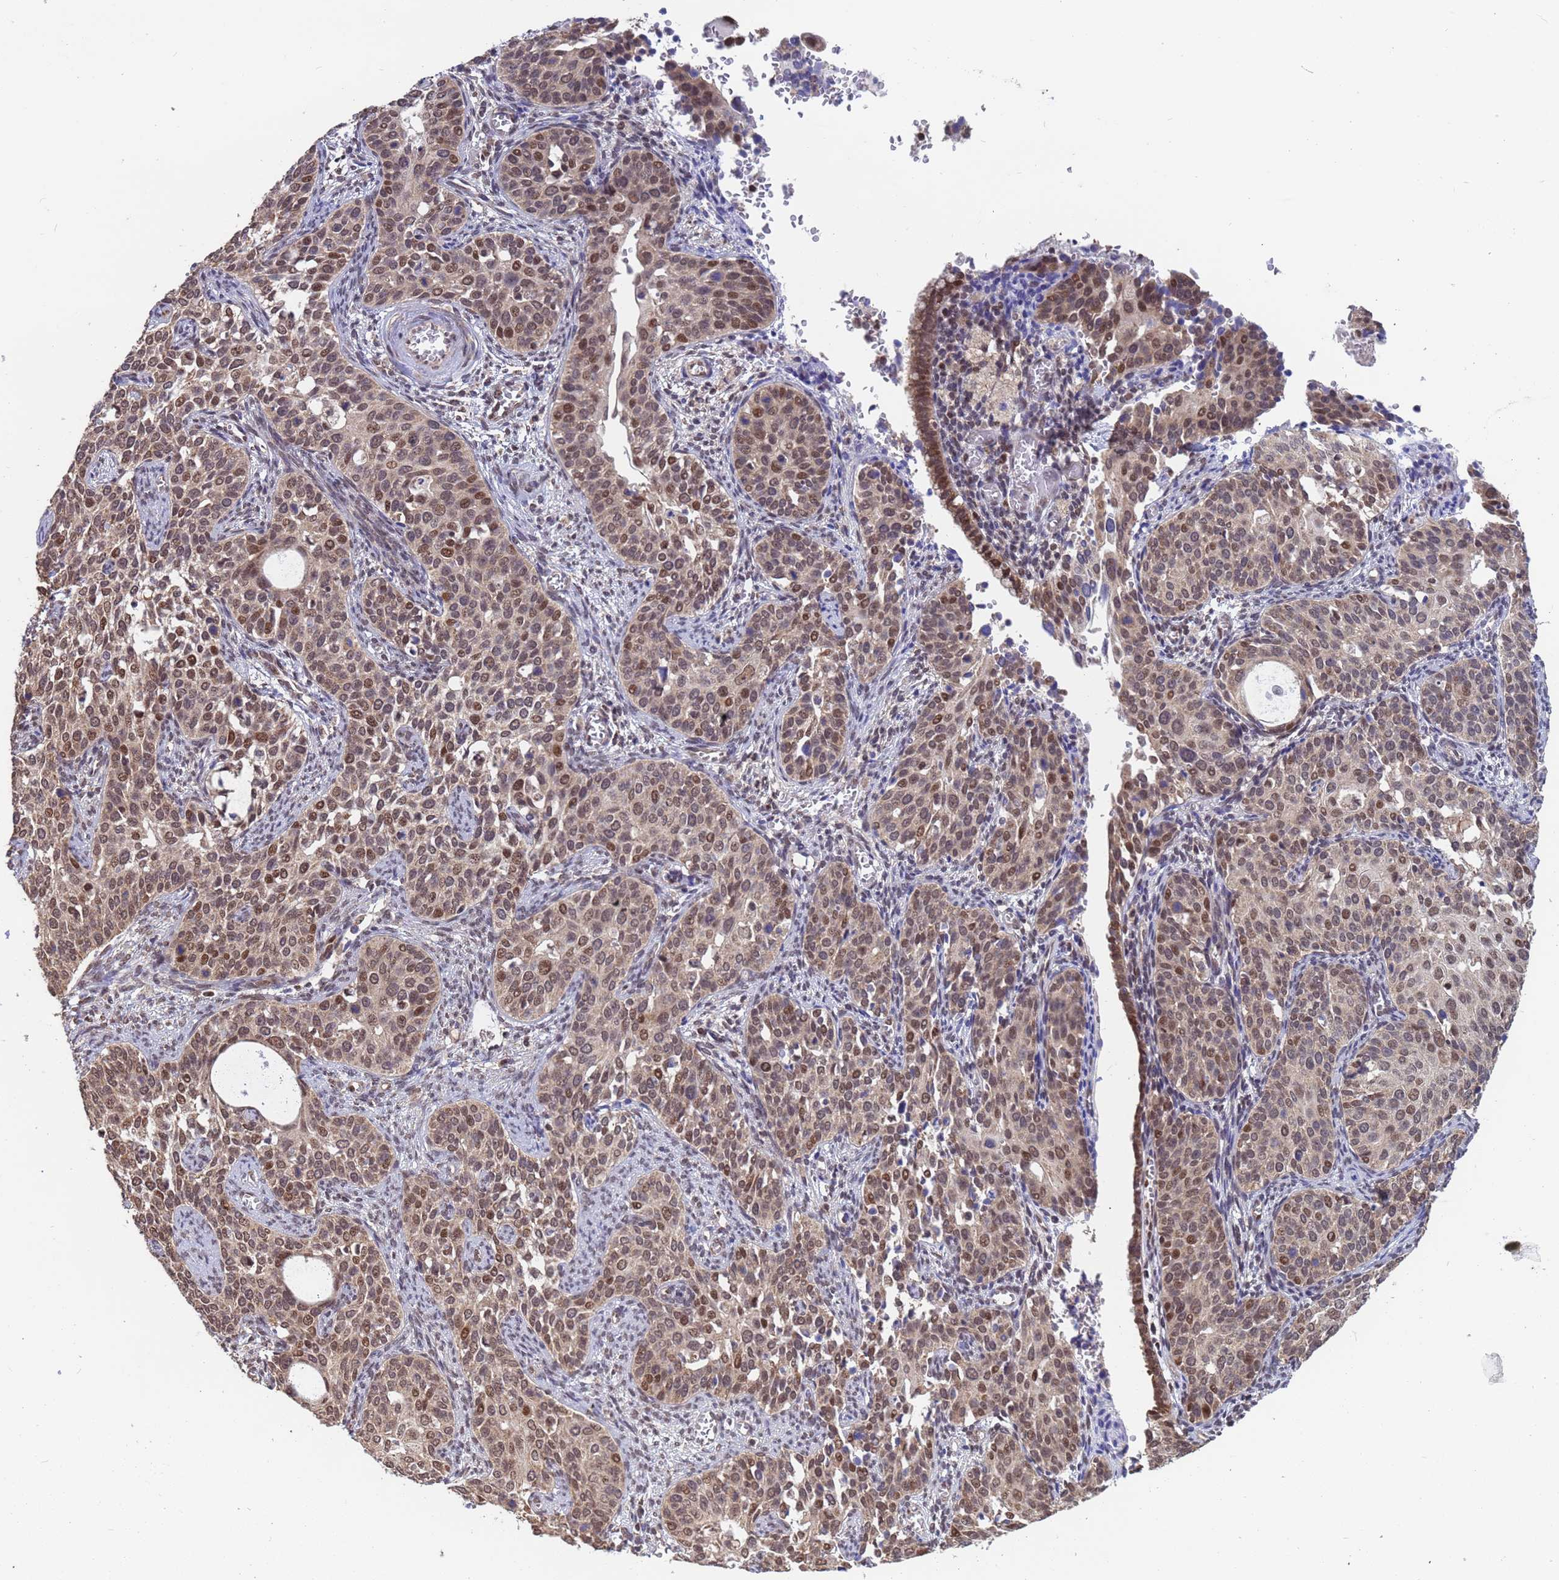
{"staining": {"intensity": "moderate", "quantity": ">75%", "location": "nuclear"}, "tissue": "cervical cancer", "cell_type": "Tumor cells", "image_type": "cancer", "snomed": [{"axis": "morphology", "description": "Squamous cell carcinoma, NOS"}, {"axis": "topography", "description": "Cervix"}], "caption": "Brown immunohistochemical staining in human squamous cell carcinoma (cervical) exhibits moderate nuclear expression in about >75% of tumor cells.", "gene": "DENND2B", "patient": {"sex": "female", "age": 44}}